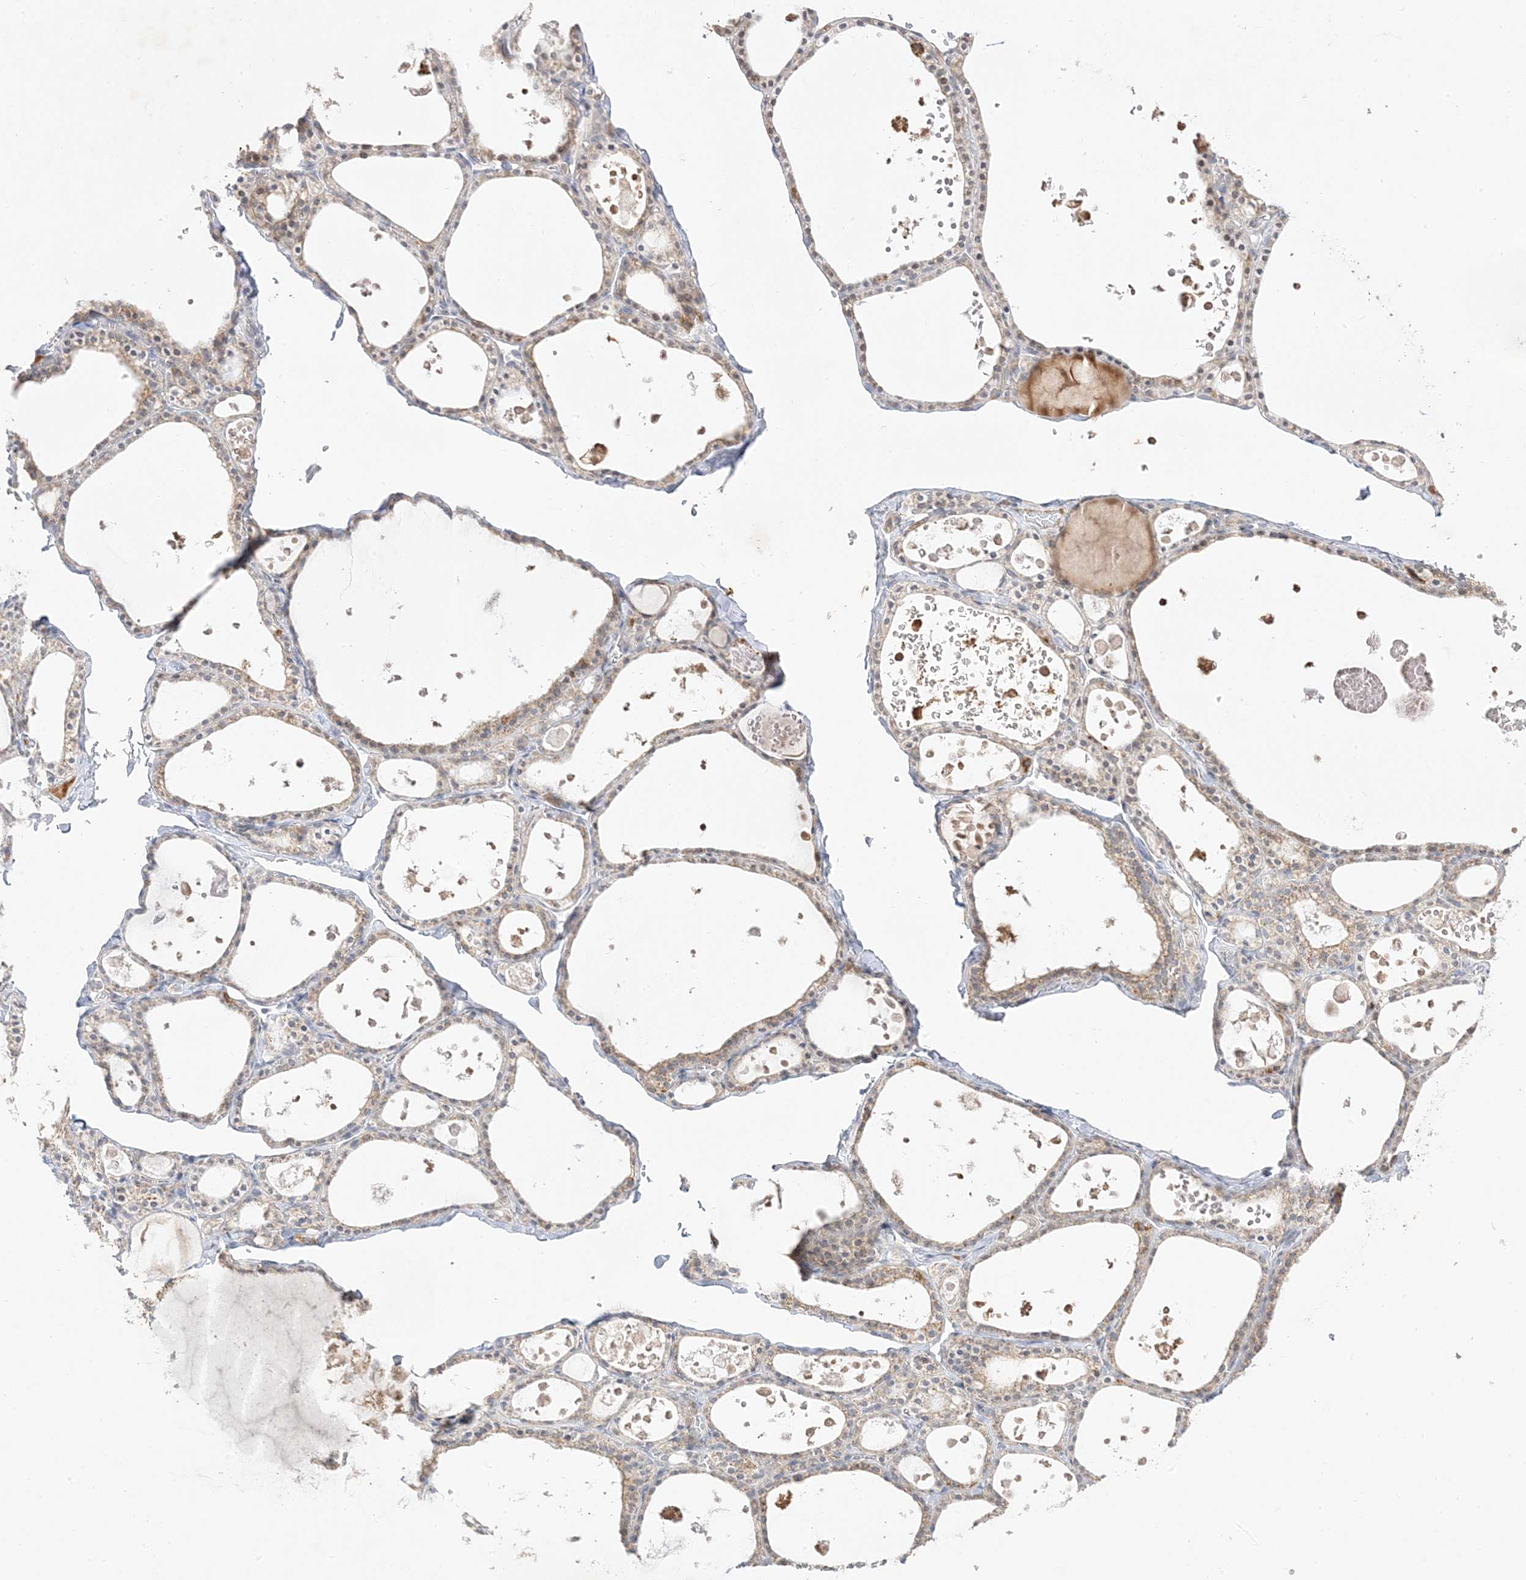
{"staining": {"intensity": "weak", "quantity": "25%-75%", "location": "cytoplasmic/membranous"}, "tissue": "thyroid gland", "cell_type": "Glandular cells", "image_type": "normal", "snomed": [{"axis": "morphology", "description": "Normal tissue, NOS"}, {"axis": "topography", "description": "Thyroid gland"}], "caption": "There is low levels of weak cytoplasmic/membranous expression in glandular cells of normal thyroid gland, as demonstrated by immunohistochemical staining (brown color).", "gene": "TRANK1", "patient": {"sex": "male", "age": 56}}